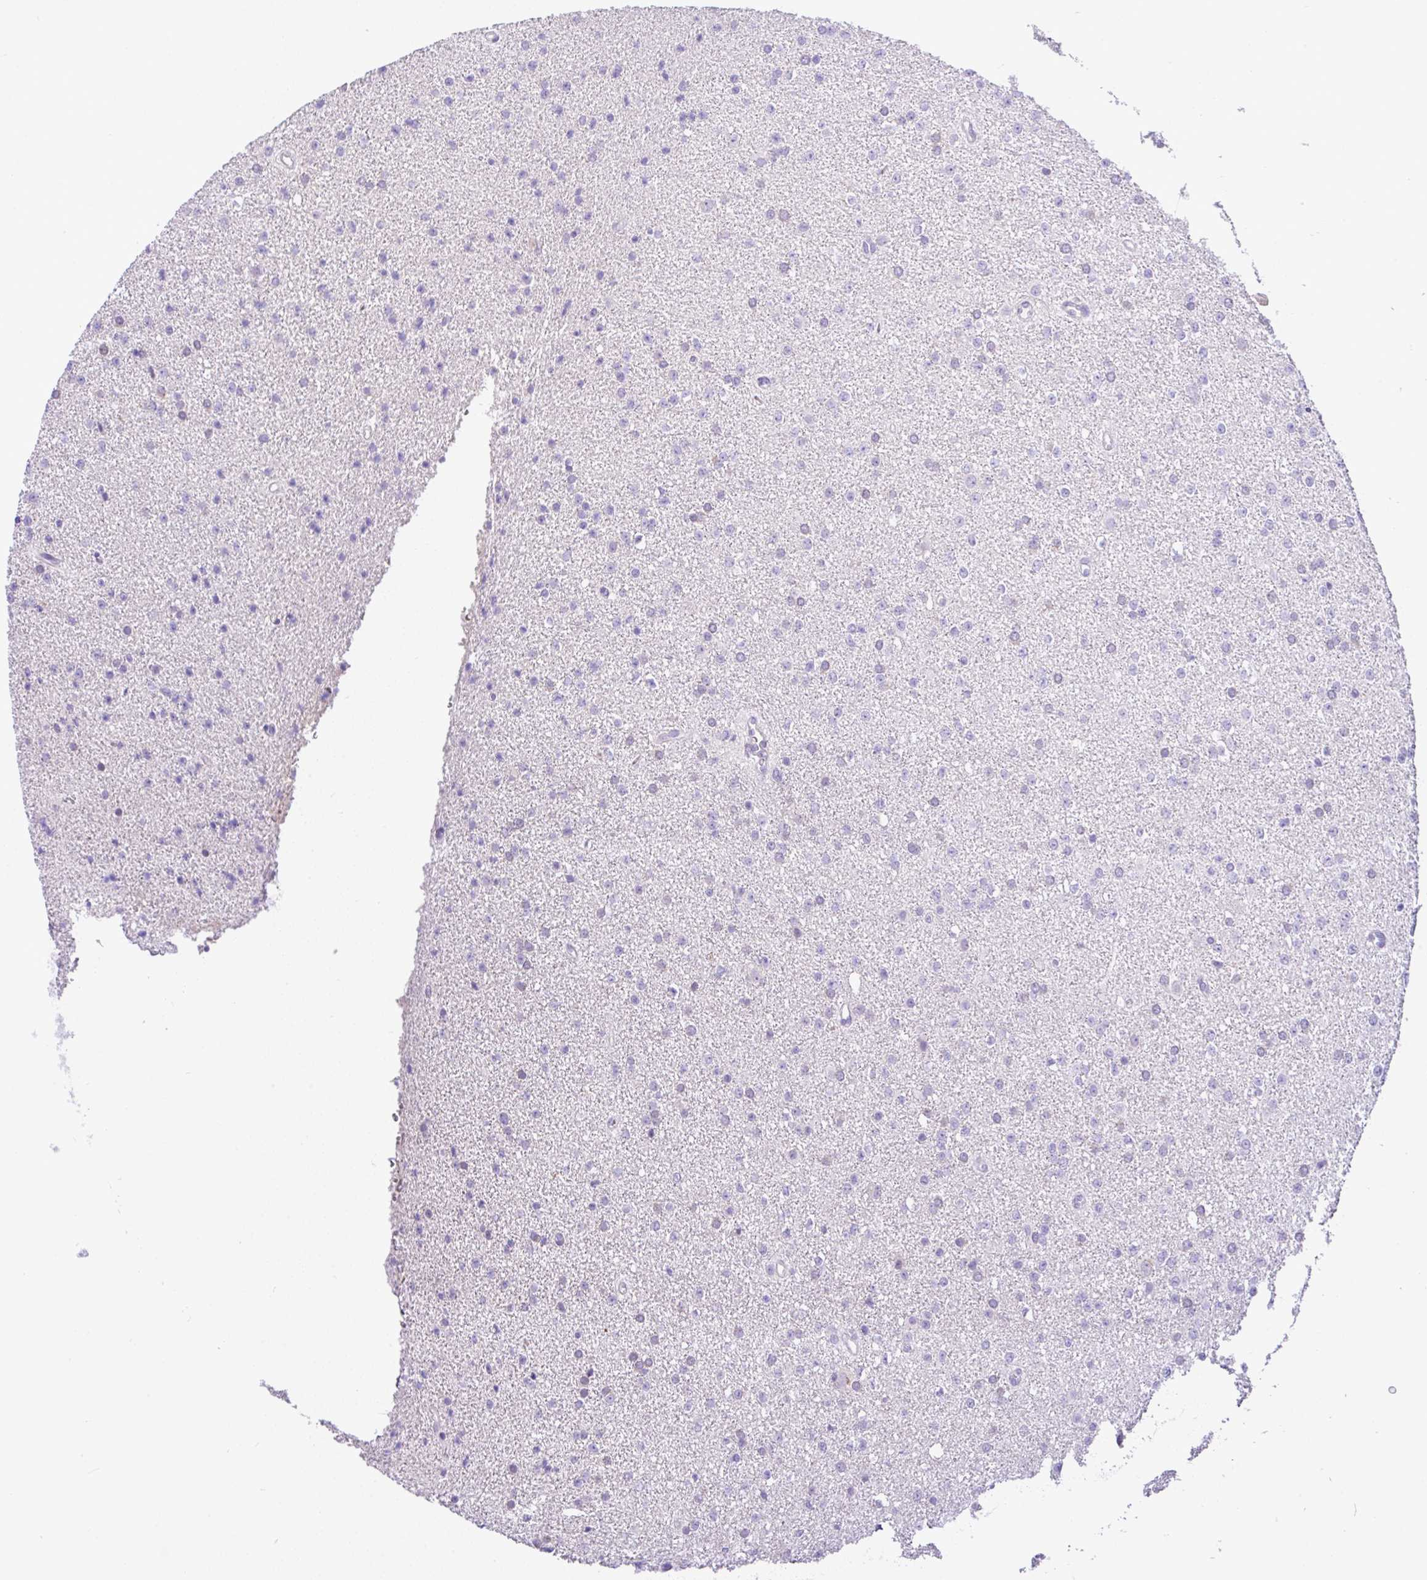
{"staining": {"intensity": "negative", "quantity": "none", "location": "none"}, "tissue": "glioma", "cell_type": "Tumor cells", "image_type": "cancer", "snomed": [{"axis": "morphology", "description": "Glioma, malignant, Low grade"}, {"axis": "topography", "description": "Brain"}], "caption": "The IHC photomicrograph has no significant staining in tumor cells of malignant glioma (low-grade) tissue.", "gene": "ANO4", "patient": {"sex": "female", "age": 34}}